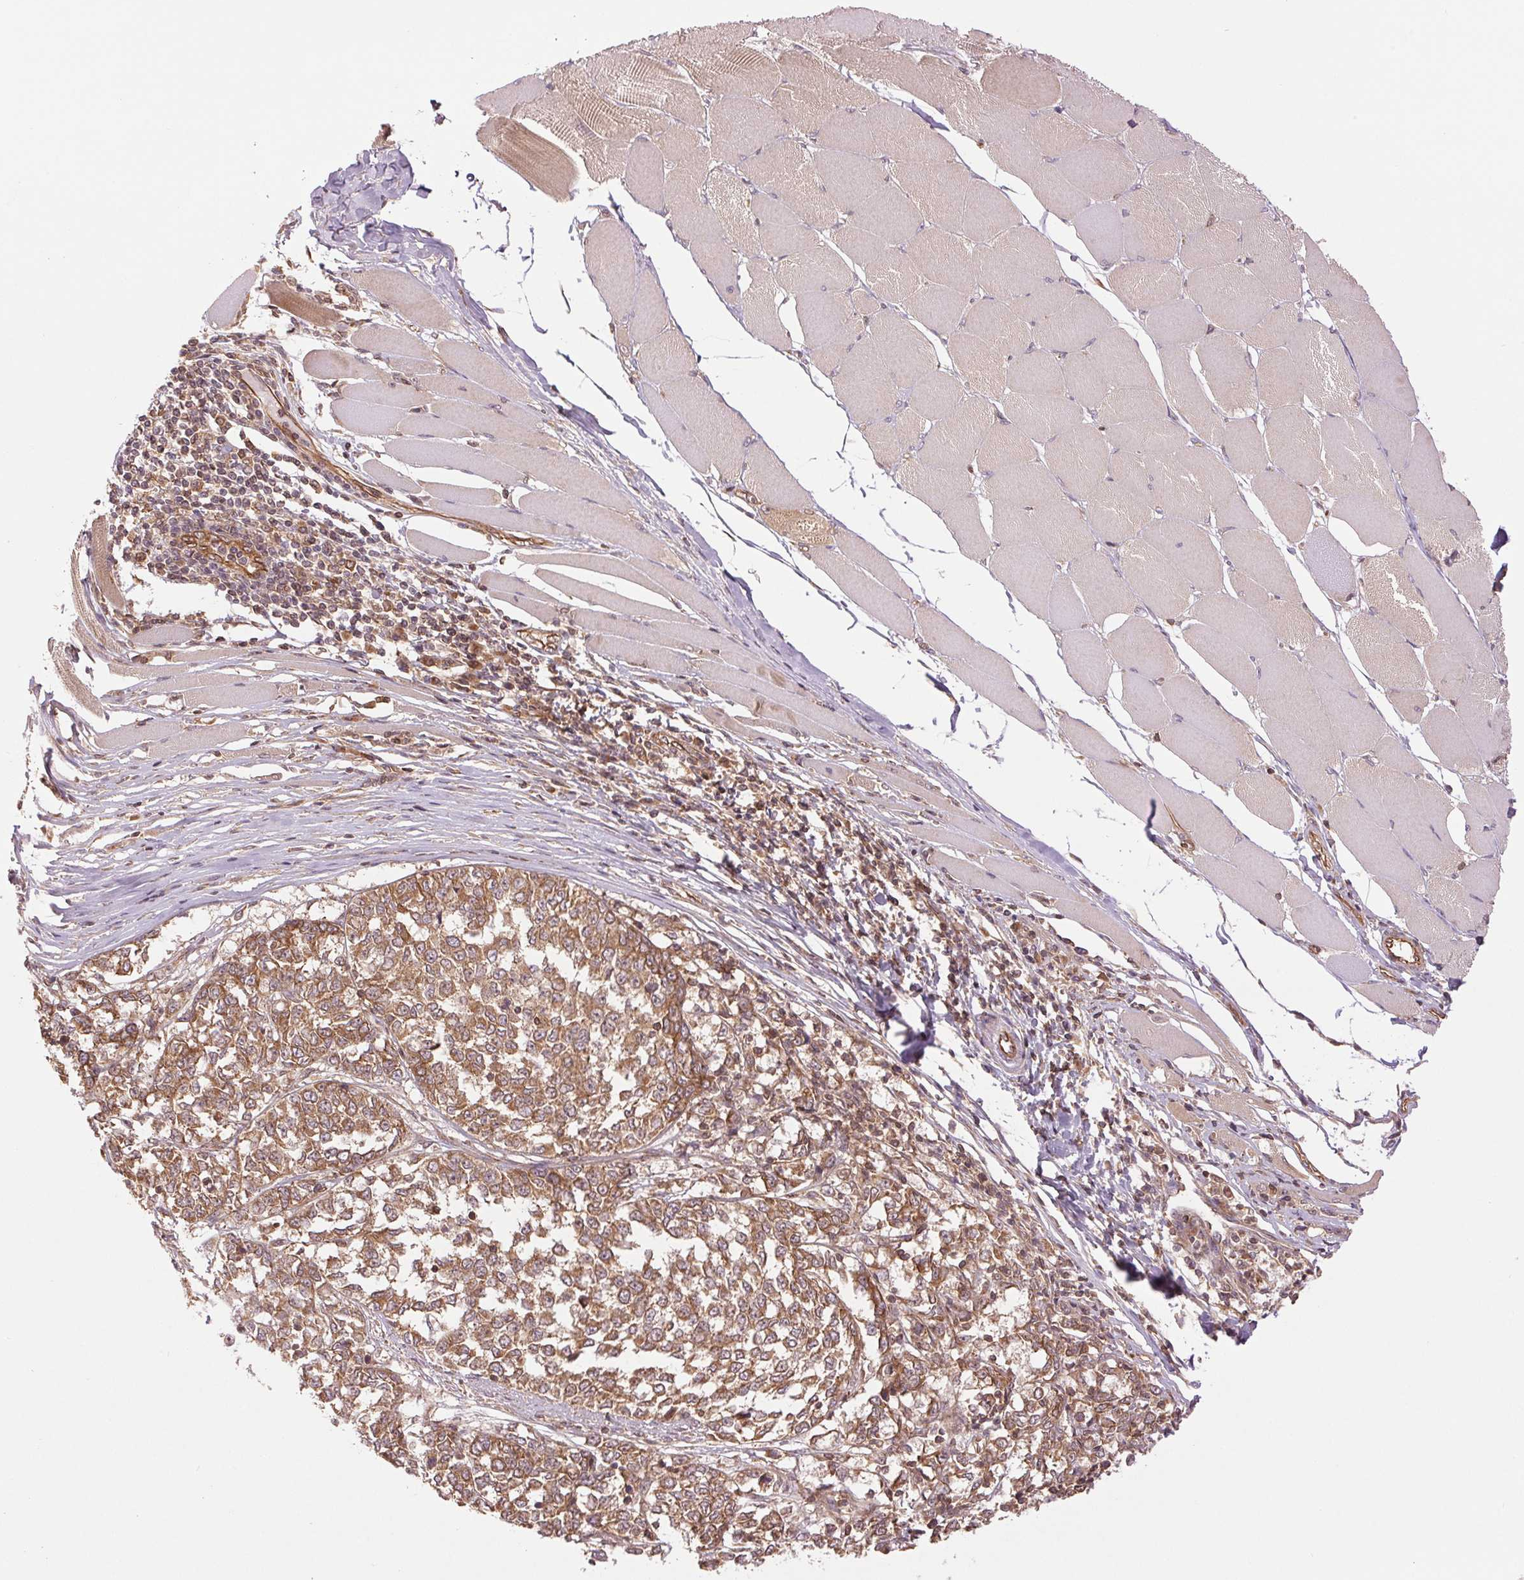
{"staining": {"intensity": "moderate", "quantity": ">75%", "location": "cytoplasmic/membranous"}, "tissue": "melanoma", "cell_type": "Tumor cells", "image_type": "cancer", "snomed": [{"axis": "morphology", "description": "Malignant melanoma, NOS"}, {"axis": "topography", "description": "Skin"}], "caption": "A high-resolution histopathology image shows IHC staining of melanoma, which reveals moderate cytoplasmic/membranous staining in about >75% of tumor cells. Nuclei are stained in blue.", "gene": "STARD7", "patient": {"sex": "female", "age": 72}}